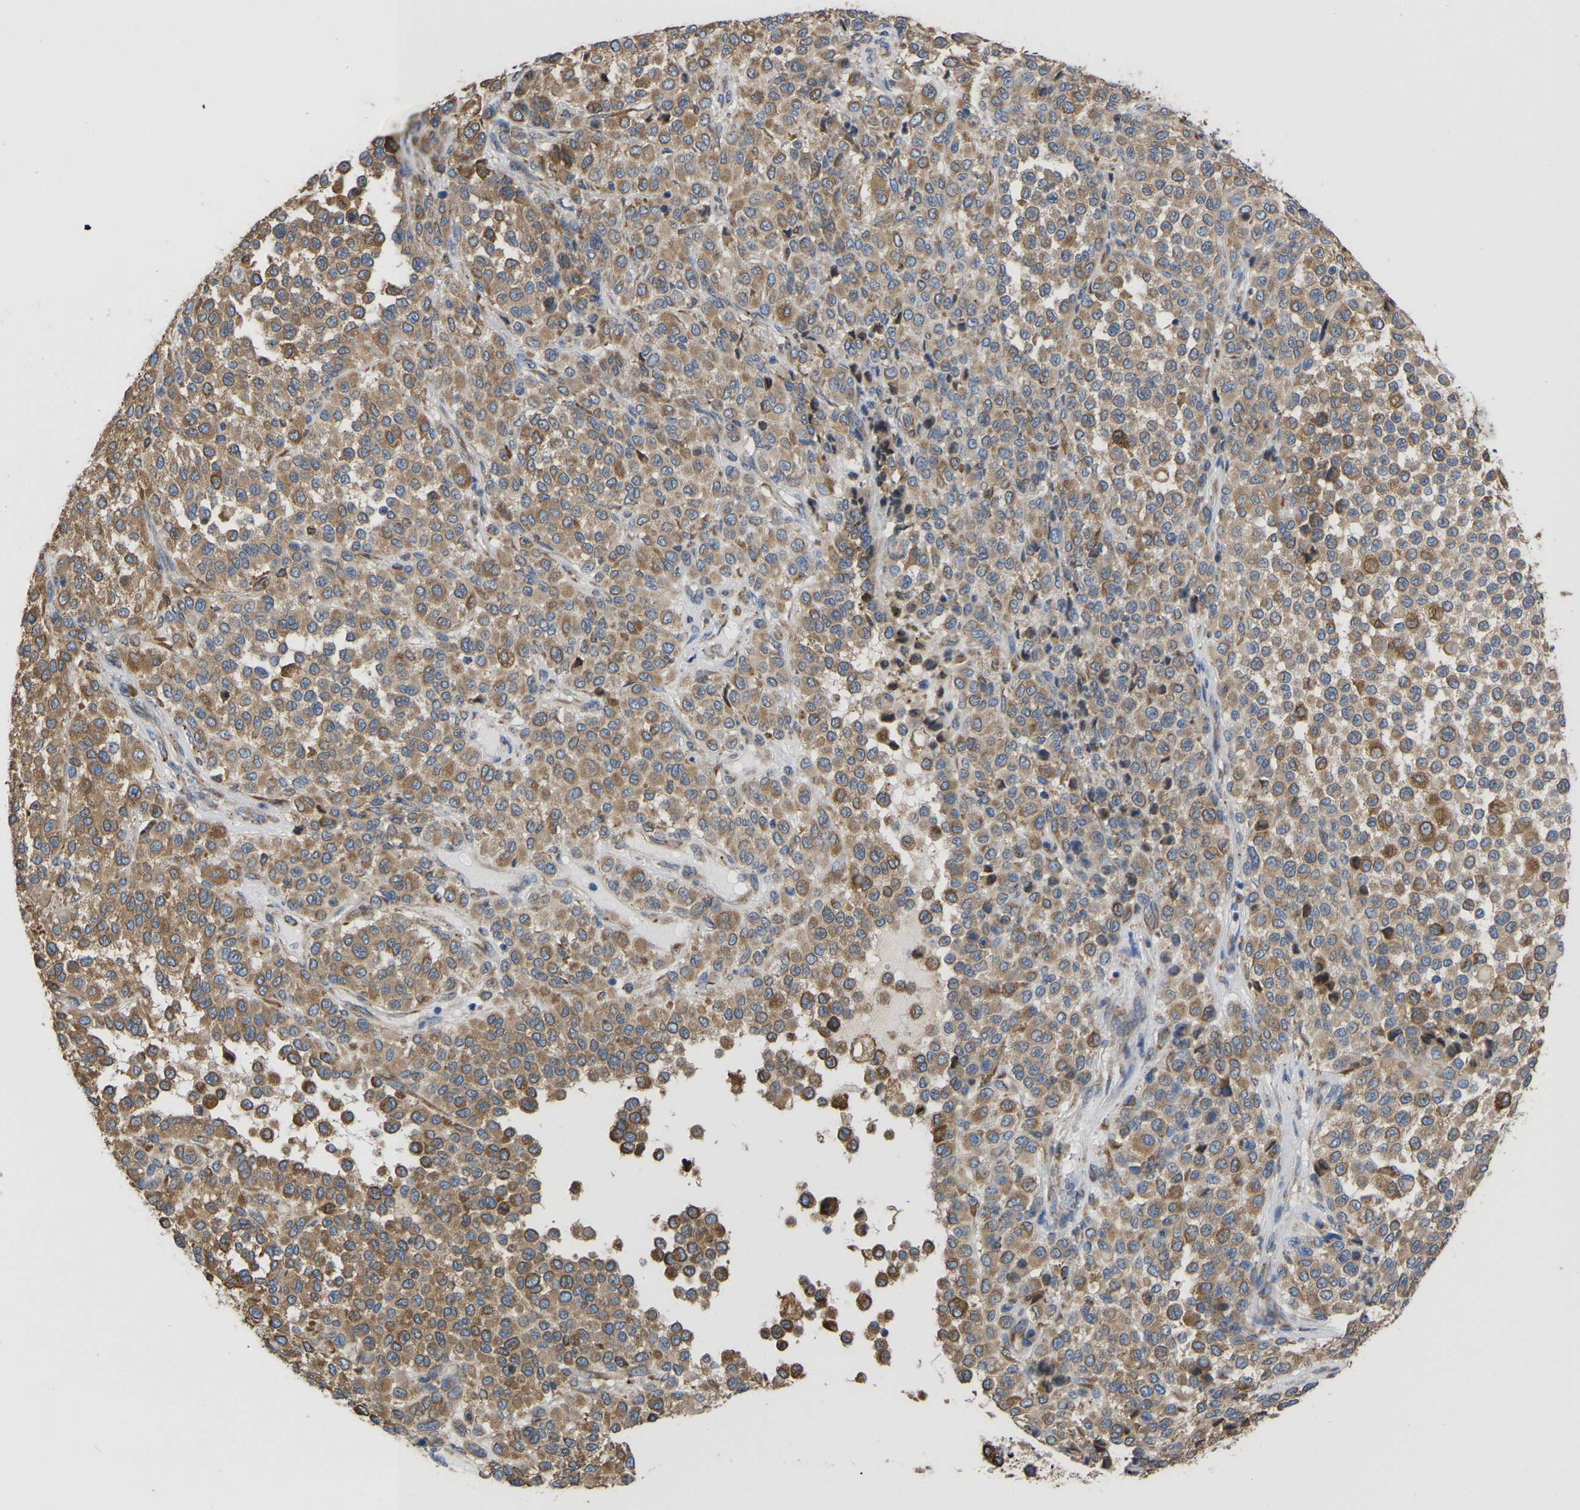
{"staining": {"intensity": "moderate", "quantity": ">75%", "location": "cytoplasmic/membranous"}, "tissue": "melanoma", "cell_type": "Tumor cells", "image_type": "cancer", "snomed": [{"axis": "morphology", "description": "Malignant melanoma, Metastatic site"}, {"axis": "topography", "description": "Pancreas"}], "caption": "Protein staining of malignant melanoma (metastatic site) tissue shows moderate cytoplasmic/membranous staining in about >75% of tumor cells.", "gene": "P4HB", "patient": {"sex": "female", "age": 30}}